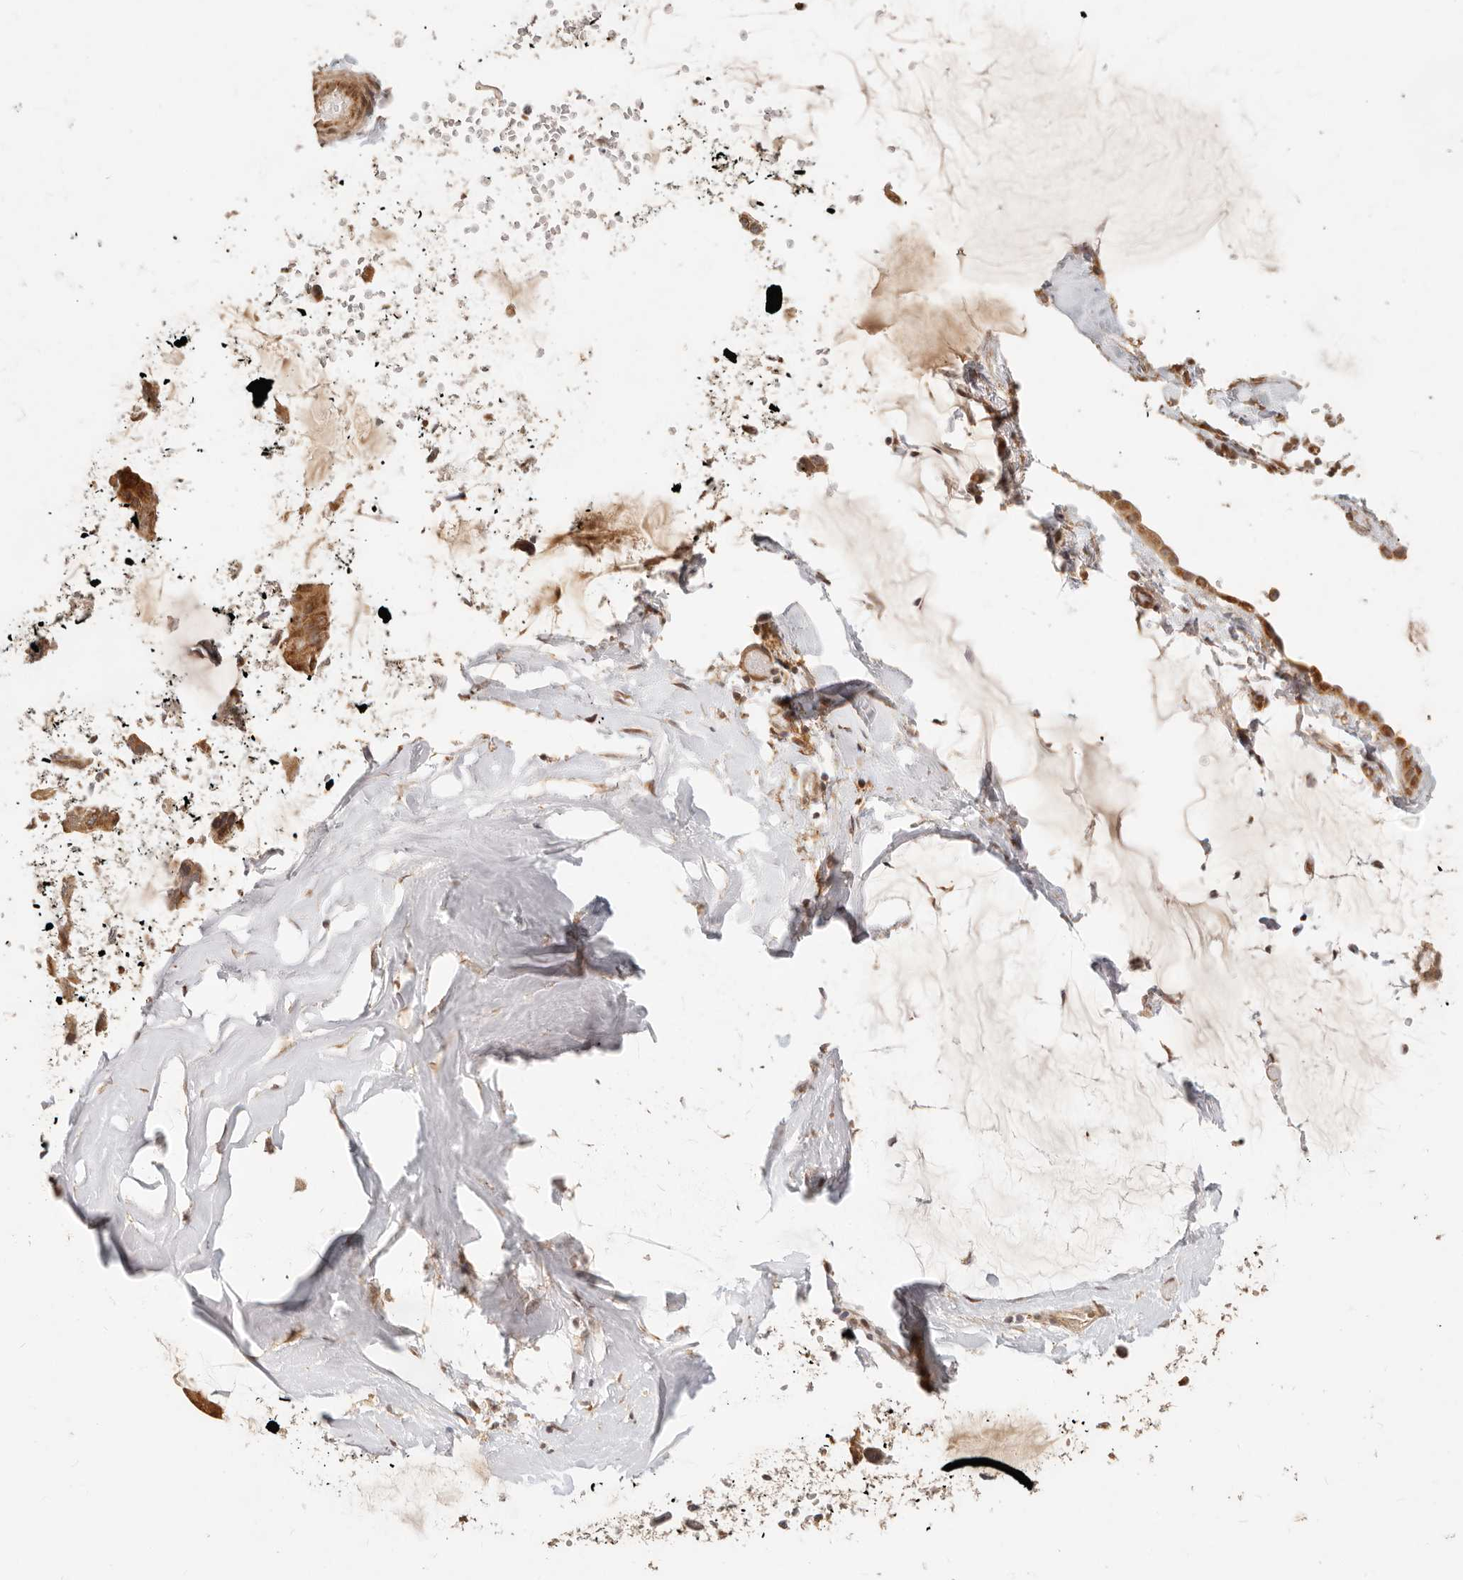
{"staining": {"intensity": "moderate", "quantity": ">75%", "location": "cytoplasmic/membranous"}, "tissue": "ovarian cancer", "cell_type": "Tumor cells", "image_type": "cancer", "snomed": [{"axis": "morphology", "description": "Cystadenocarcinoma, mucinous, NOS"}, {"axis": "topography", "description": "Ovary"}], "caption": "A medium amount of moderate cytoplasmic/membranous expression is seen in approximately >75% of tumor cells in ovarian cancer tissue.", "gene": "TIMM17A", "patient": {"sex": "female", "age": 39}}